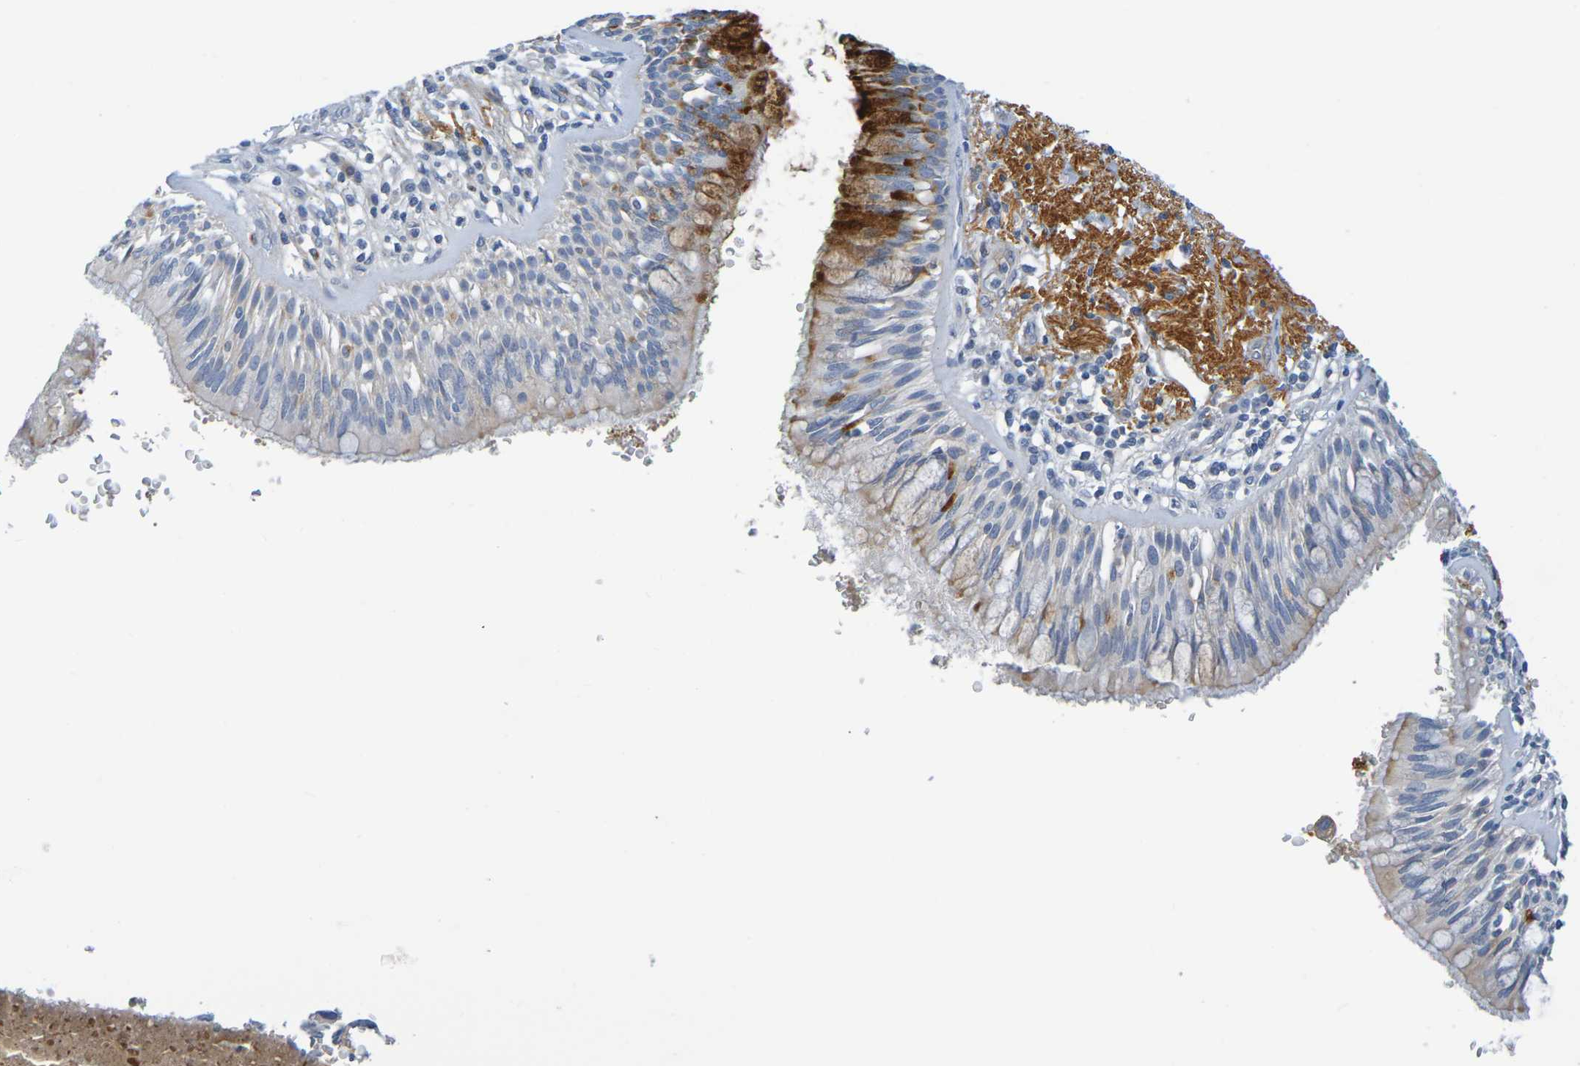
{"staining": {"intensity": "moderate", "quantity": "25%-75%", "location": "cytoplasmic/membranous"}, "tissue": "bronchus", "cell_type": "Respiratory epithelial cells", "image_type": "normal", "snomed": [{"axis": "morphology", "description": "Normal tissue, NOS"}, {"axis": "morphology", "description": "Adenocarcinoma, NOS"}, {"axis": "morphology", "description": "Adenocarcinoma, metastatic, NOS"}, {"axis": "topography", "description": "Lymph node"}, {"axis": "topography", "description": "Bronchus"}, {"axis": "topography", "description": "Lung"}], "caption": "This histopathology image demonstrates IHC staining of benign bronchus, with medium moderate cytoplasmic/membranous positivity in approximately 25%-75% of respiratory epithelial cells.", "gene": "IL10", "patient": {"sex": "female", "age": 54}}